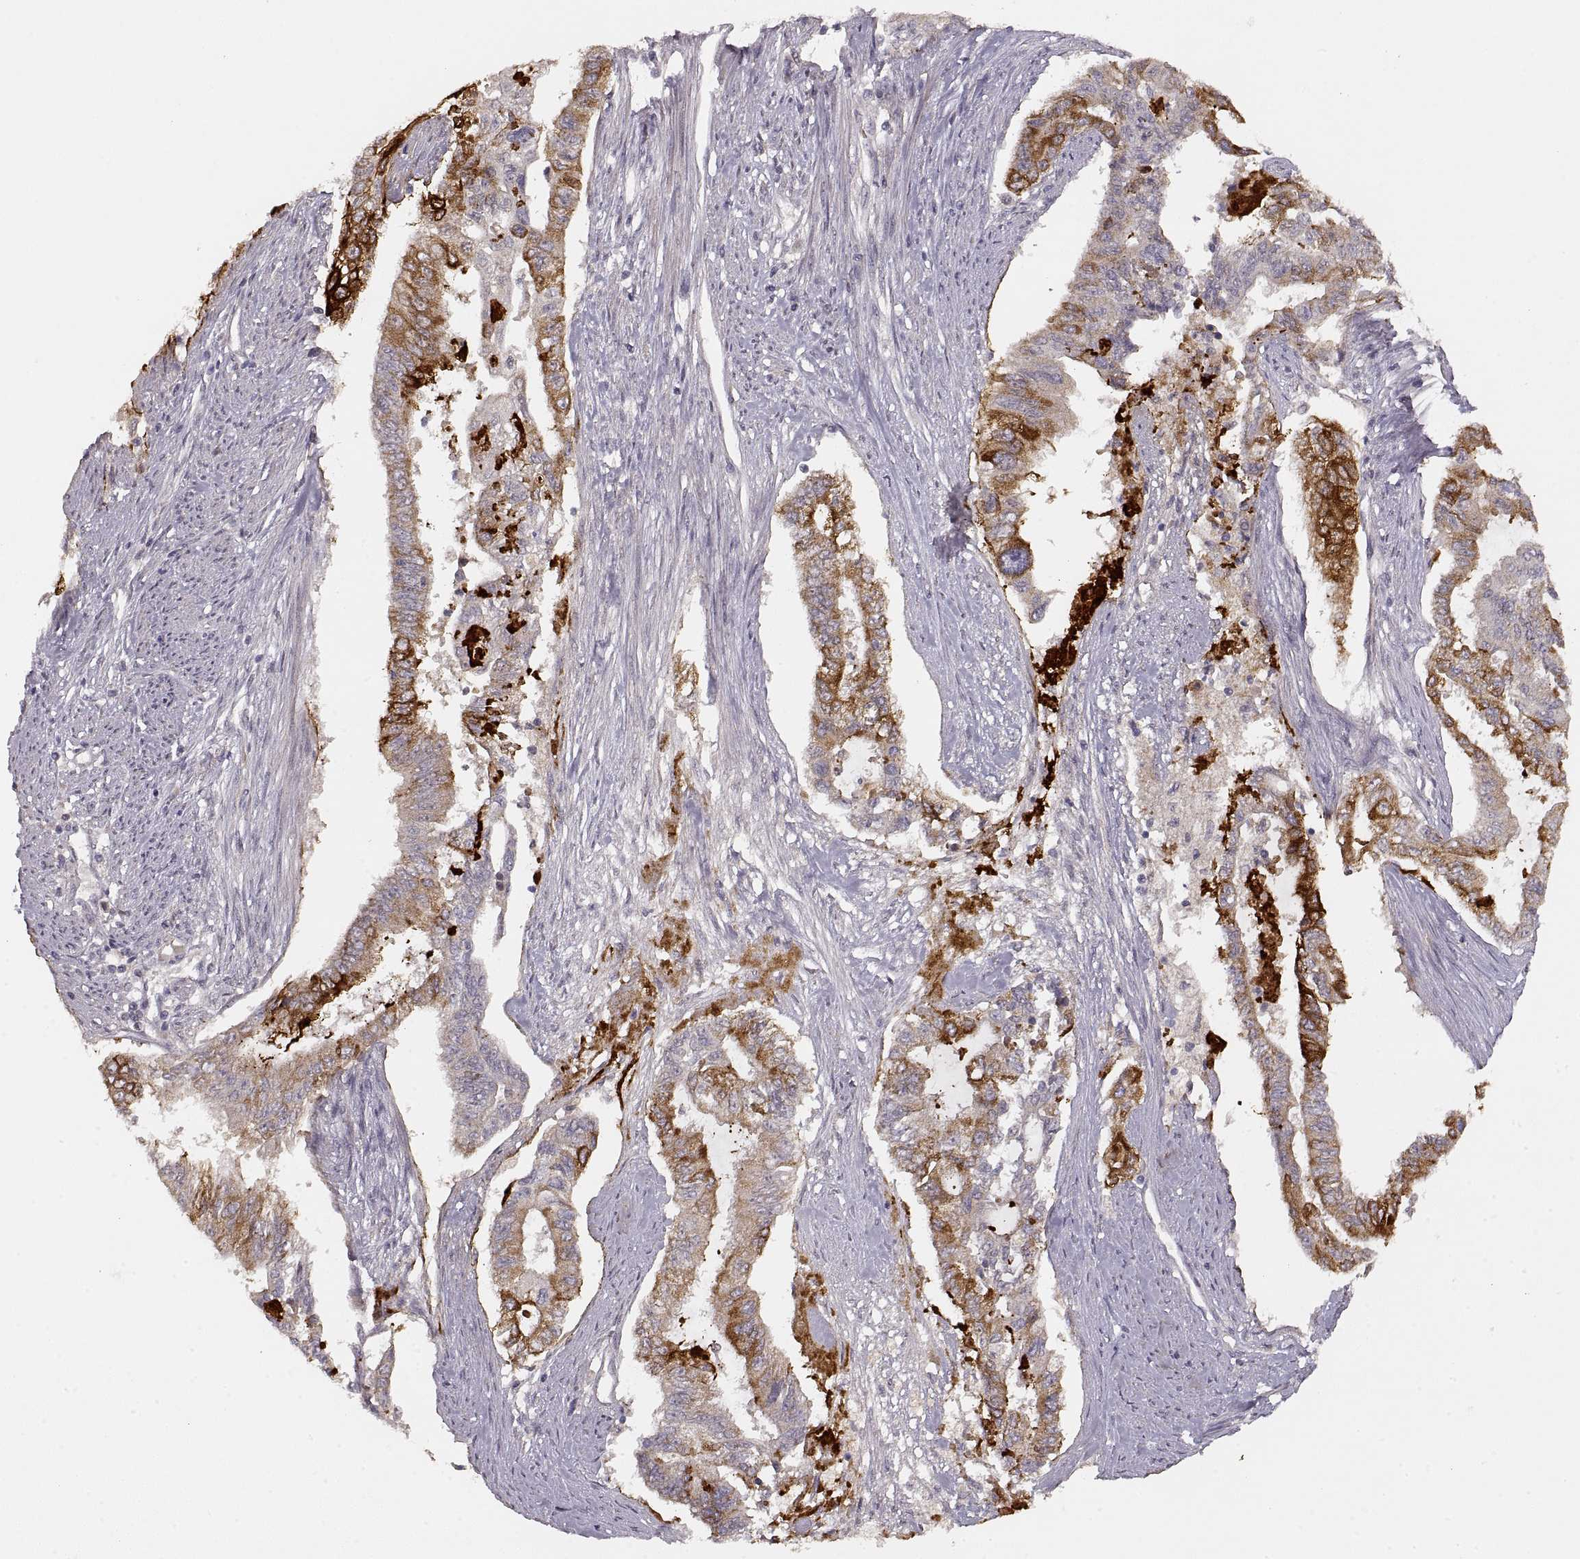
{"staining": {"intensity": "strong", "quantity": "25%-75%", "location": "cytoplasmic/membranous"}, "tissue": "endometrial cancer", "cell_type": "Tumor cells", "image_type": "cancer", "snomed": [{"axis": "morphology", "description": "Adenocarcinoma, NOS"}, {"axis": "topography", "description": "Uterus"}], "caption": "Immunohistochemistry photomicrograph of human endometrial cancer (adenocarcinoma) stained for a protein (brown), which shows high levels of strong cytoplasmic/membranous positivity in about 25%-75% of tumor cells.", "gene": "LAMC2", "patient": {"sex": "female", "age": 59}}